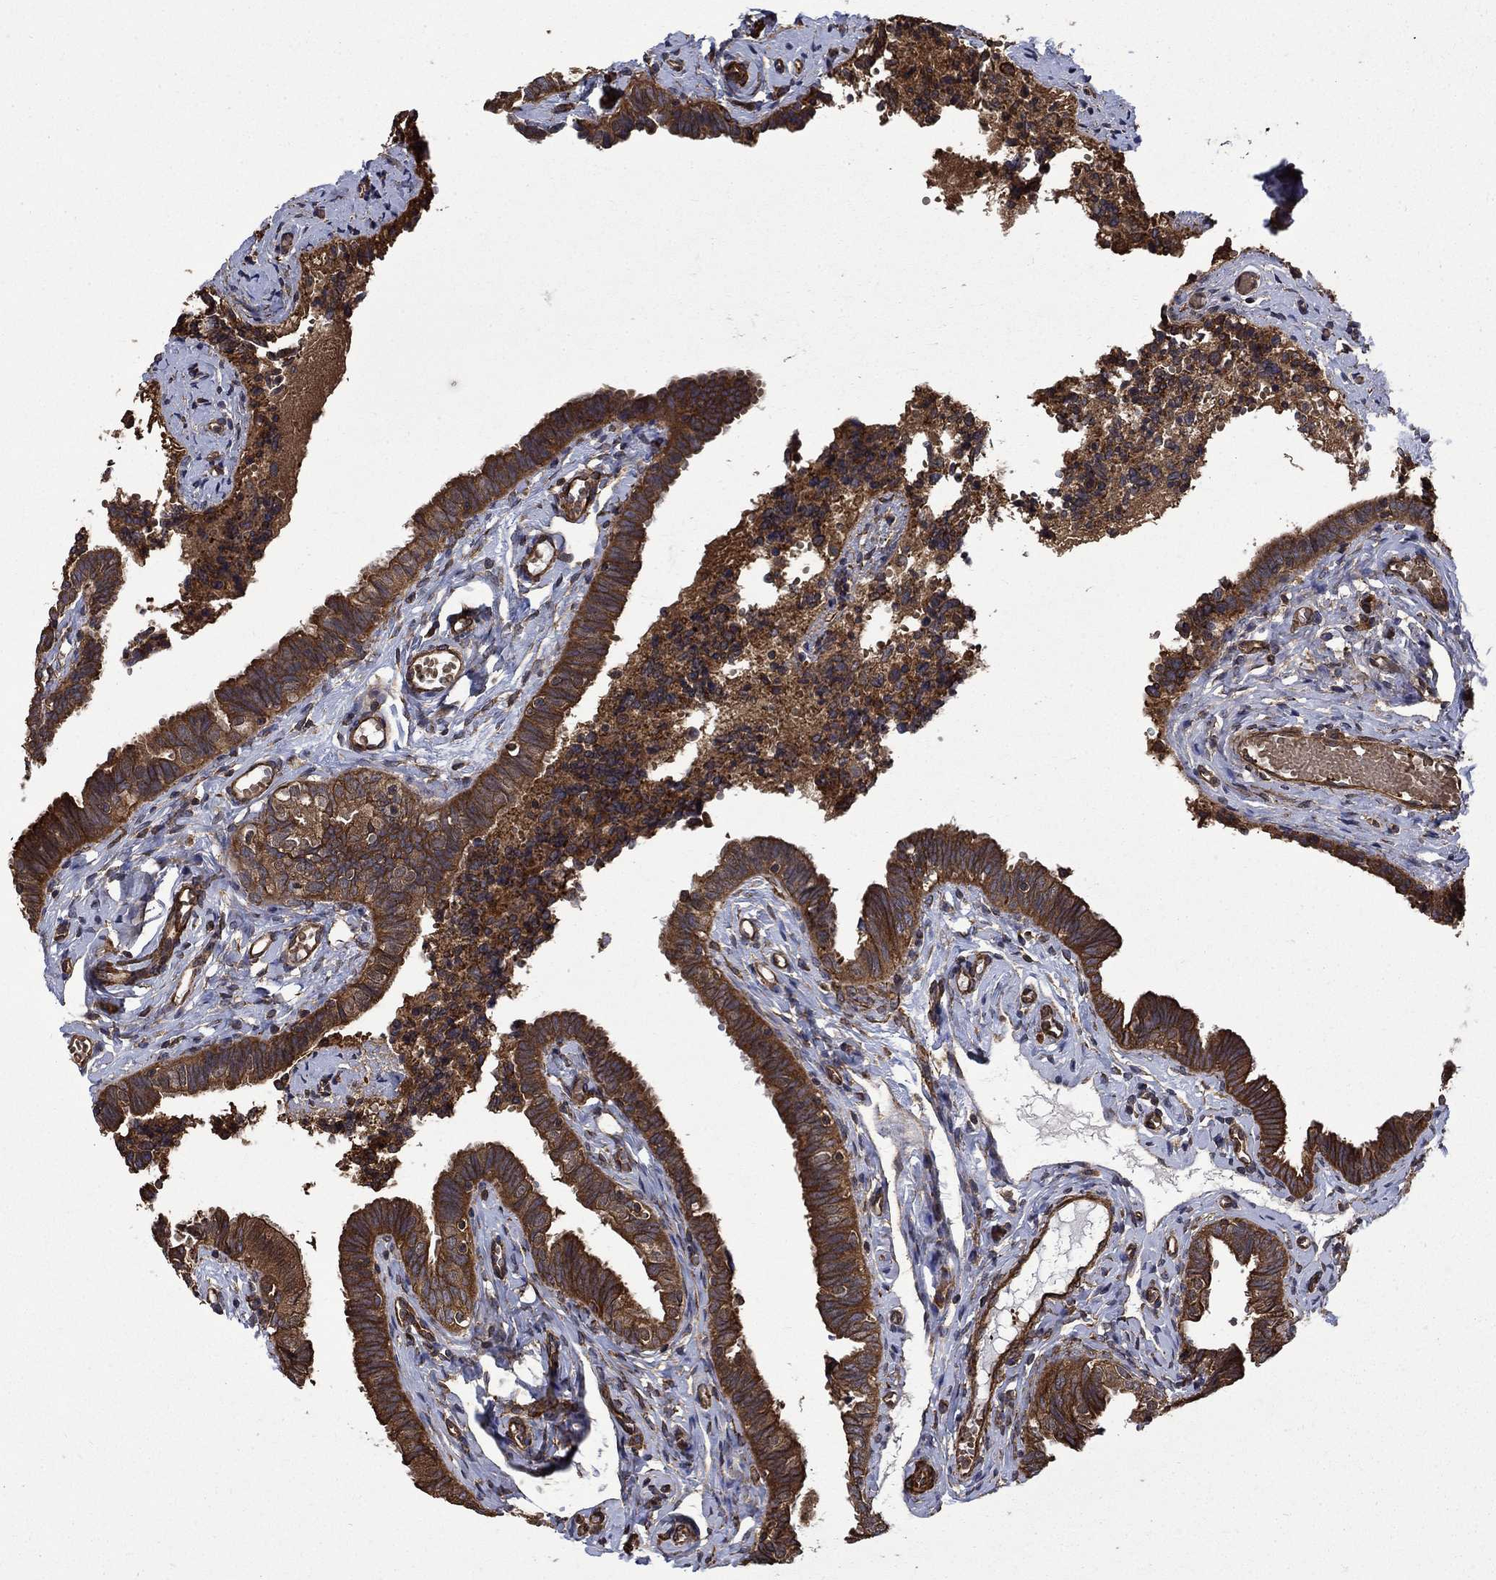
{"staining": {"intensity": "strong", "quantity": ">75%", "location": "cytoplasmic/membranous"}, "tissue": "fallopian tube", "cell_type": "Glandular cells", "image_type": "normal", "snomed": [{"axis": "morphology", "description": "Normal tissue, NOS"}, {"axis": "topography", "description": "Fallopian tube"}], "caption": "Fallopian tube stained with a brown dye shows strong cytoplasmic/membranous positive expression in approximately >75% of glandular cells.", "gene": "CUTC", "patient": {"sex": "female", "age": 47}}